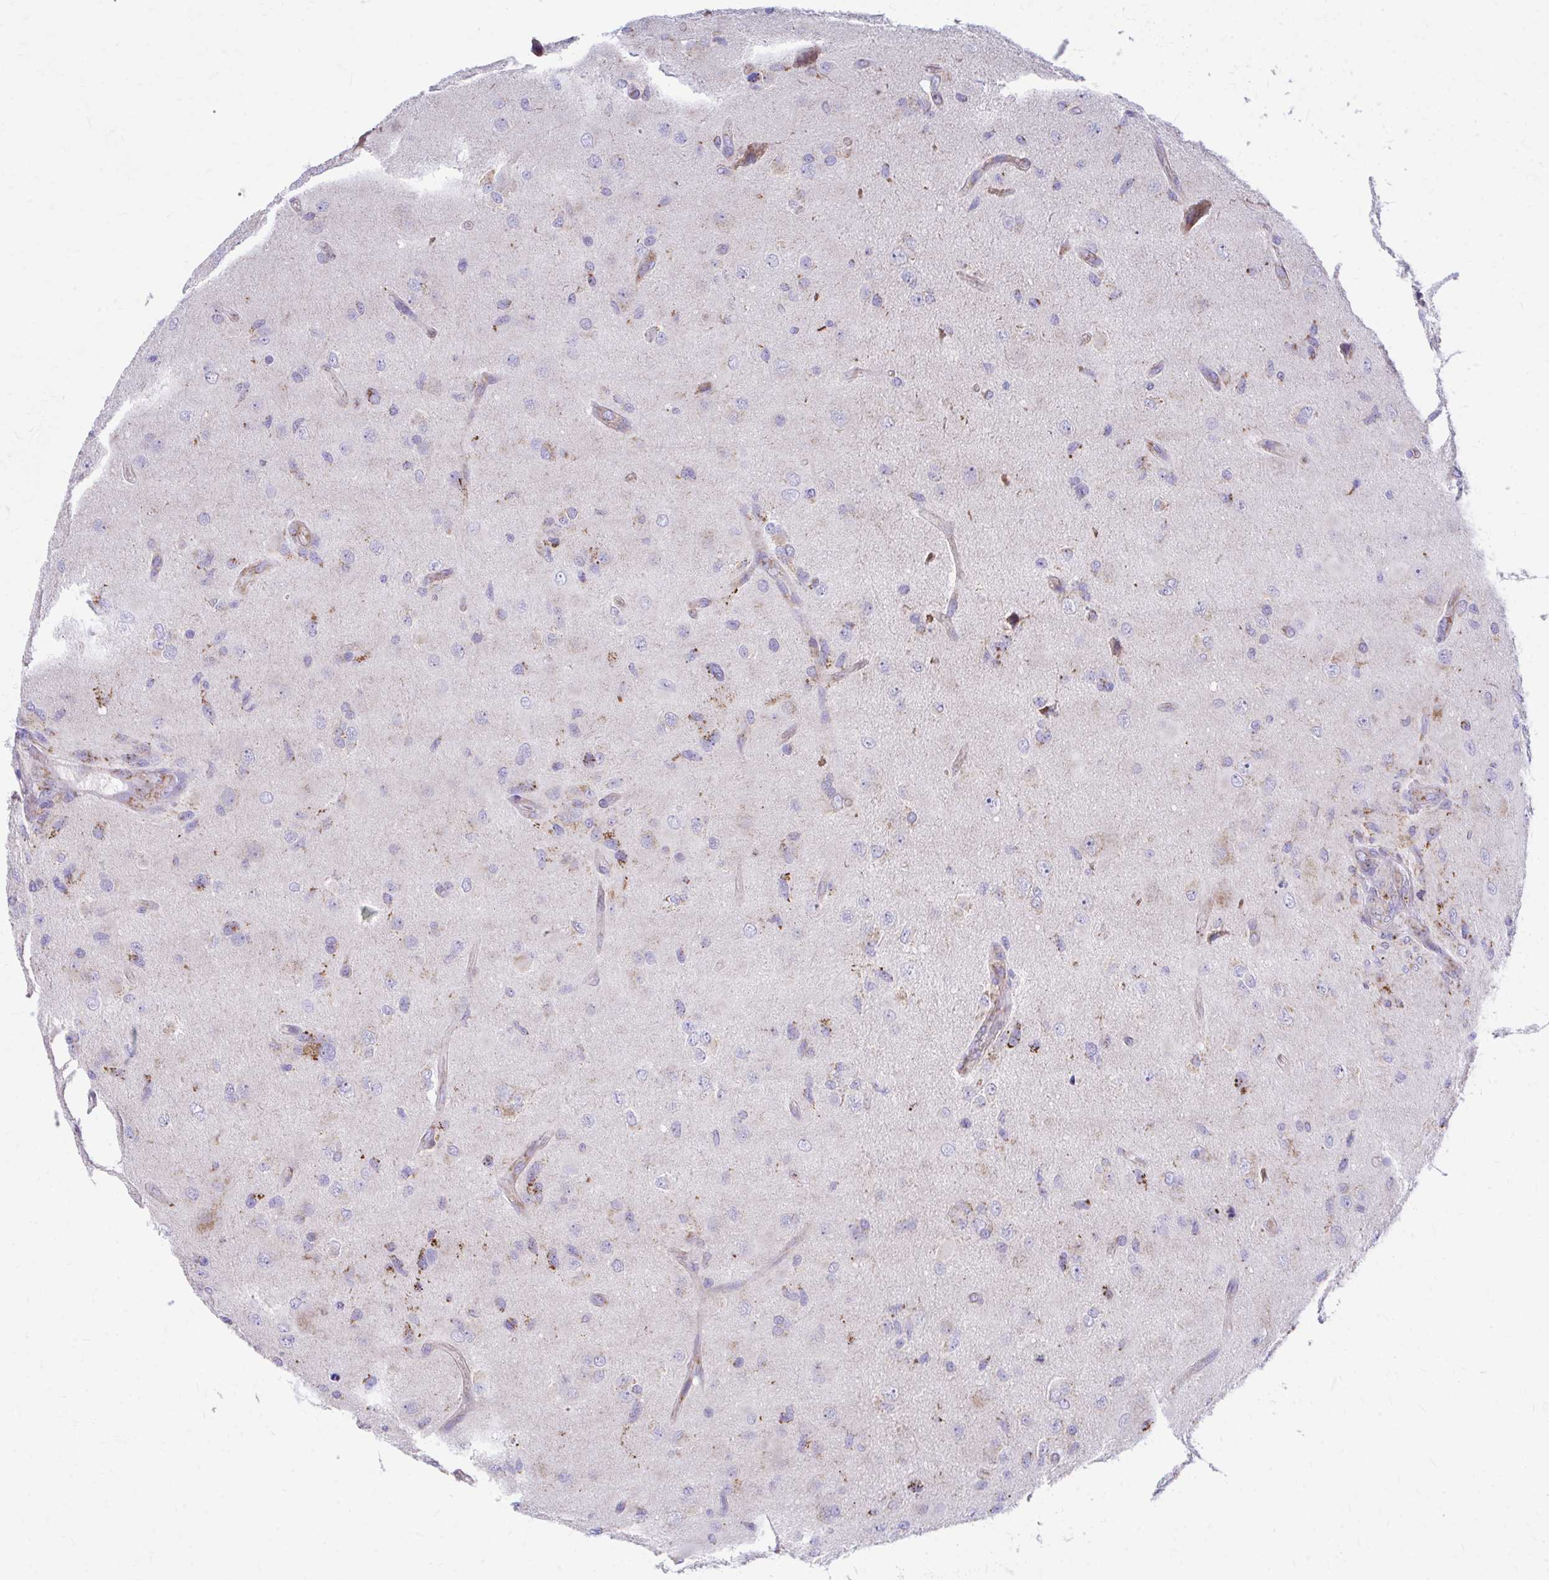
{"staining": {"intensity": "negative", "quantity": "none", "location": "none"}, "tissue": "glioma", "cell_type": "Tumor cells", "image_type": "cancer", "snomed": [{"axis": "morphology", "description": "Glioma, malignant, High grade"}, {"axis": "topography", "description": "Brain"}], "caption": "Tumor cells show no significant protein positivity in glioma. The staining is performed using DAB brown chromogen with nuclei counter-stained in using hematoxylin.", "gene": "MRPL19", "patient": {"sex": "male", "age": 53}}